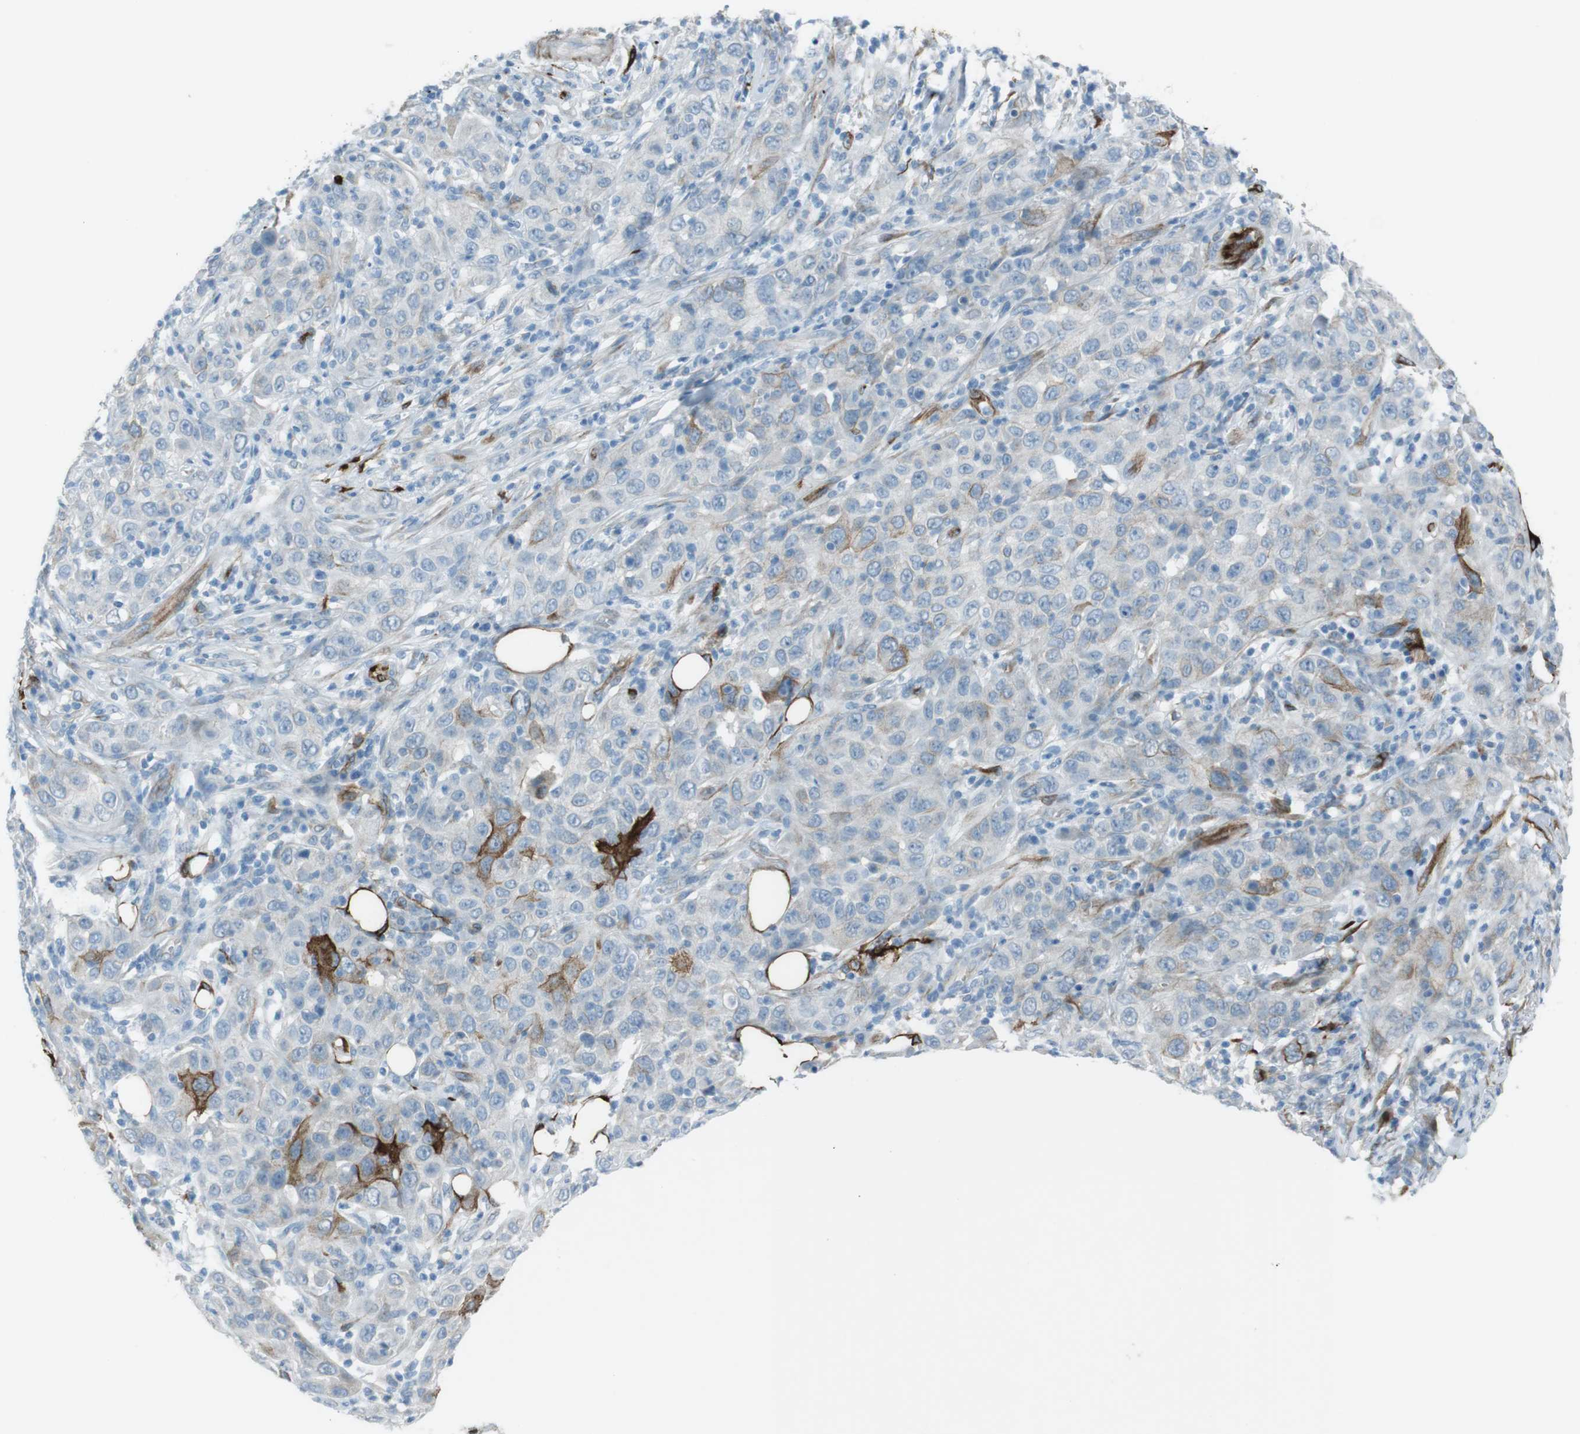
{"staining": {"intensity": "moderate", "quantity": "<25%", "location": "cytoplasmic/membranous"}, "tissue": "skin cancer", "cell_type": "Tumor cells", "image_type": "cancer", "snomed": [{"axis": "morphology", "description": "Squamous cell carcinoma, NOS"}, {"axis": "topography", "description": "Skin"}], "caption": "Skin squamous cell carcinoma stained for a protein reveals moderate cytoplasmic/membranous positivity in tumor cells. (Stains: DAB (3,3'-diaminobenzidine) in brown, nuclei in blue, Microscopy: brightfield microscopy at high magnification).", "gene": "TUBB2A", "patient": {"sex": "female", "age": 88}}